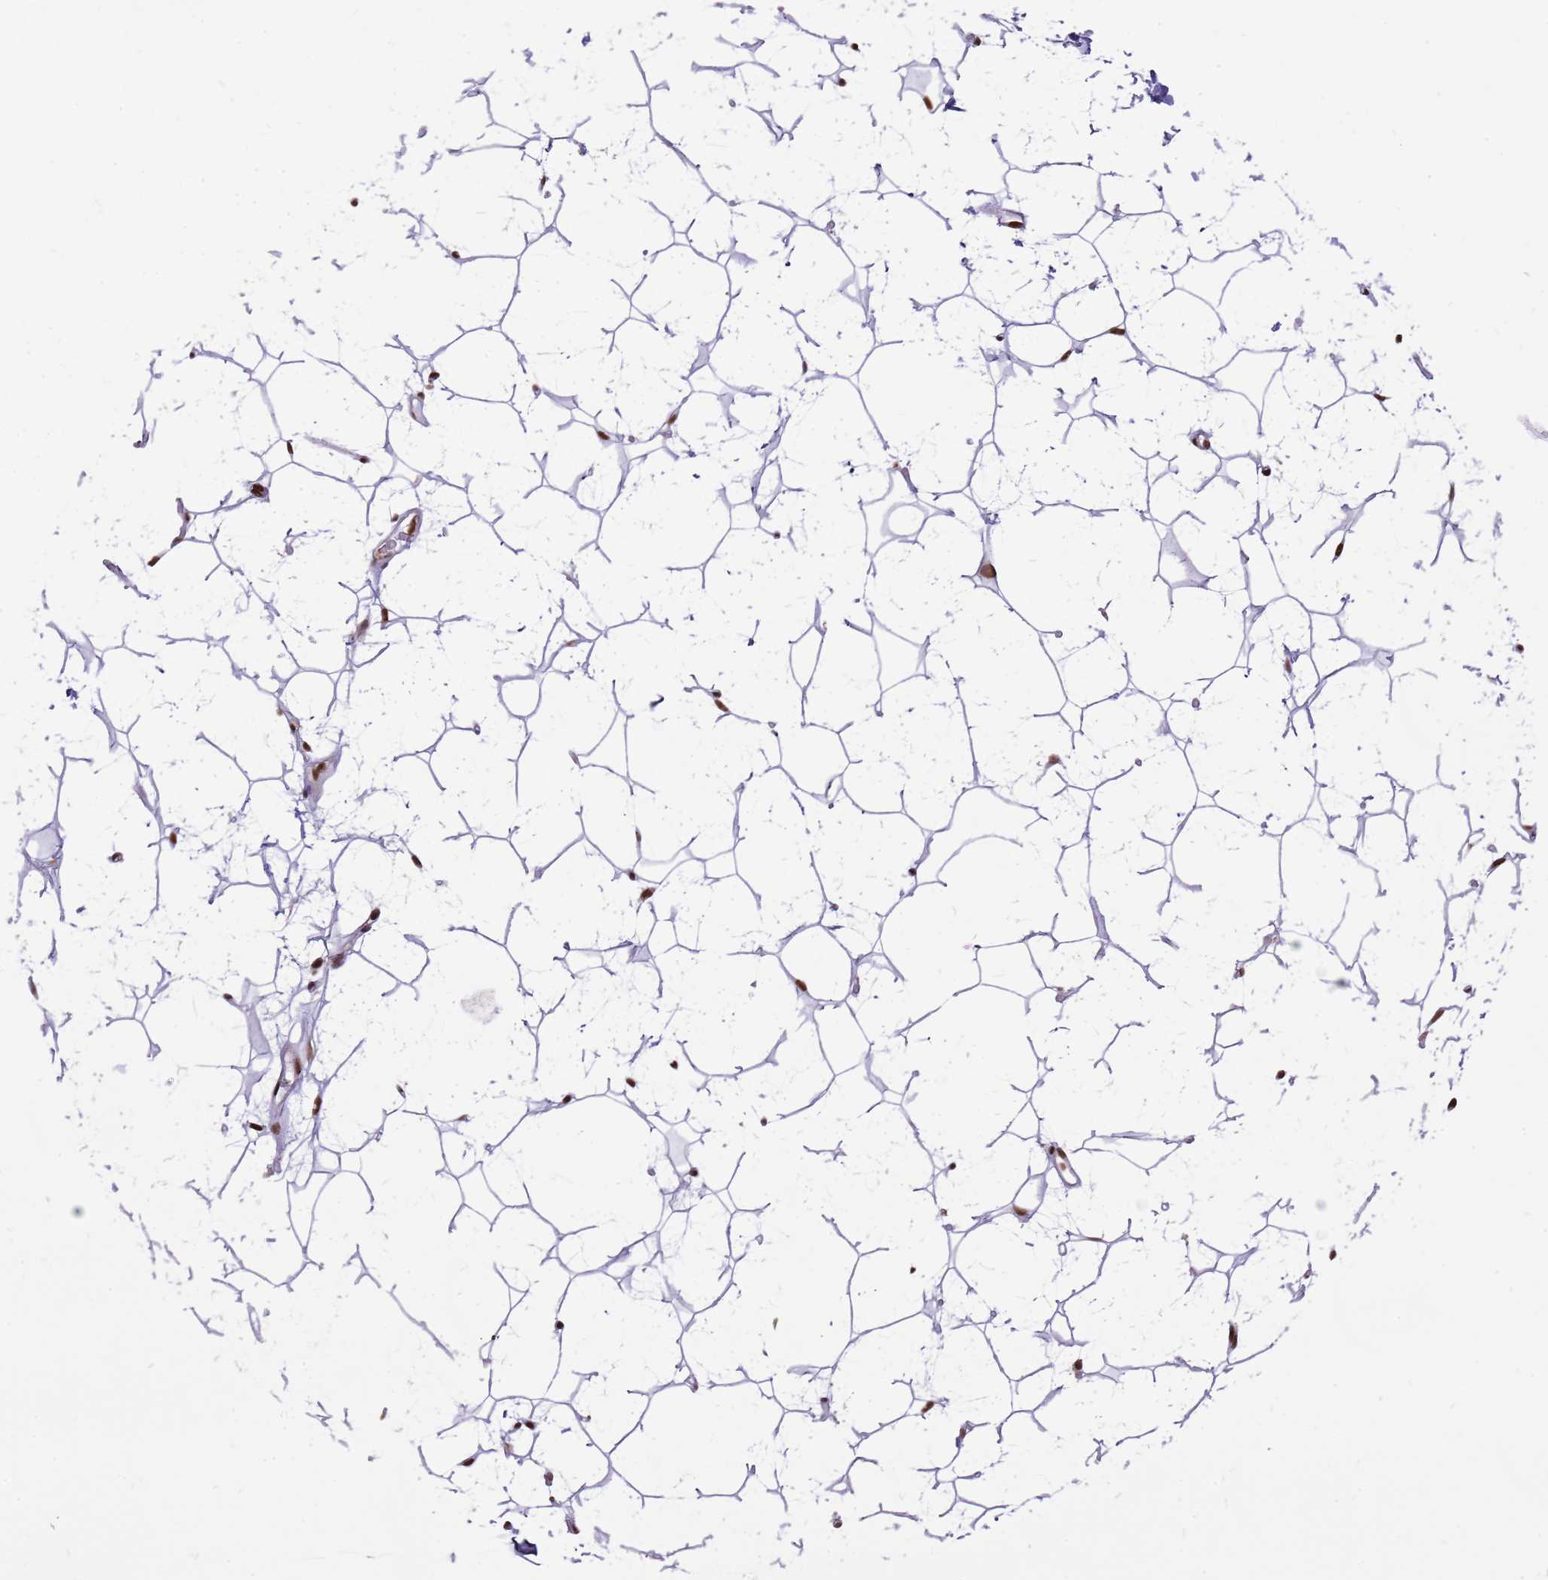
{"staining": {"intensity": "moderate", "quantity": "25%-75%", "location": "nuclear"}, "tissue": "adipose tissue", "cell_type": "Adipocytes", "image_type": "normal", "snomed": [{"axis": "morphology", "description": "Normal tissue, NOS"}, {"axis": "topography", "description": "Breast"}], "caption": "IHC staining of benign adipose tissue, which exhibits medium levels of moderate nuclear staining in approximately 25%-75% of adipocytes indicating moderate nuclear protein expression. The staining was performed using DAB (3,3'-diaminobenzidine) (brown) for protein detection and nuclei were counterstained in hematoxylin (blue).", "gene": "WASHC4", "patient": {"sex": "female", "age": 26}}